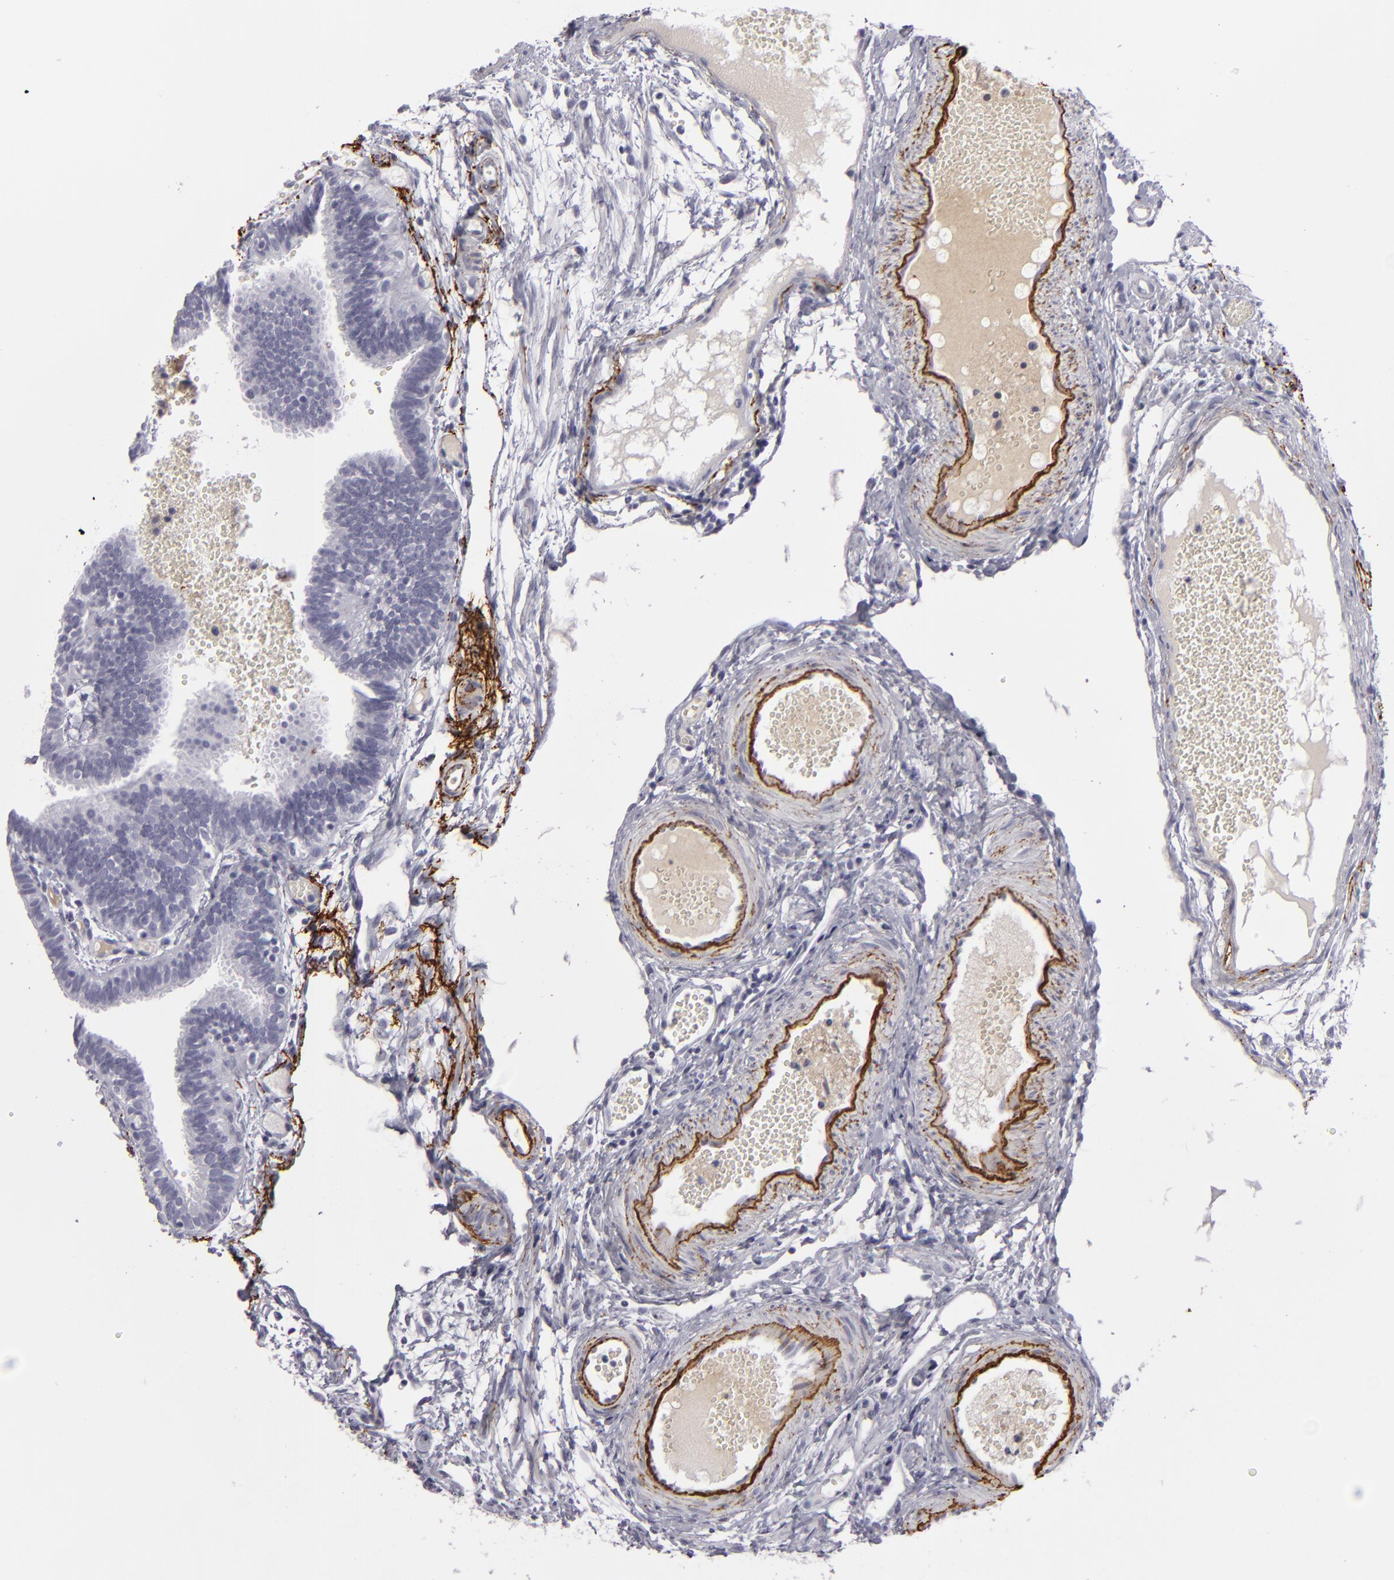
{"staining": {"intensity": "negative", "quantity": "none", "location": "none"}, "tissue": "fallopian tube", "cell_type": "Glandular cells", "image_type": "normal", "snomed": [{"axis": "morphology", "description": "Normal tissue, NOS"}, {"axis": "topography", "description": "Fallopian tube"}], "caption": "IHC photomicrograph of normal human fallopian tube stained for a protein (brown), which exhibits no positivity in glandular cells.", "gene": "C9", "patient": {"sex": "female", "age": 29}}